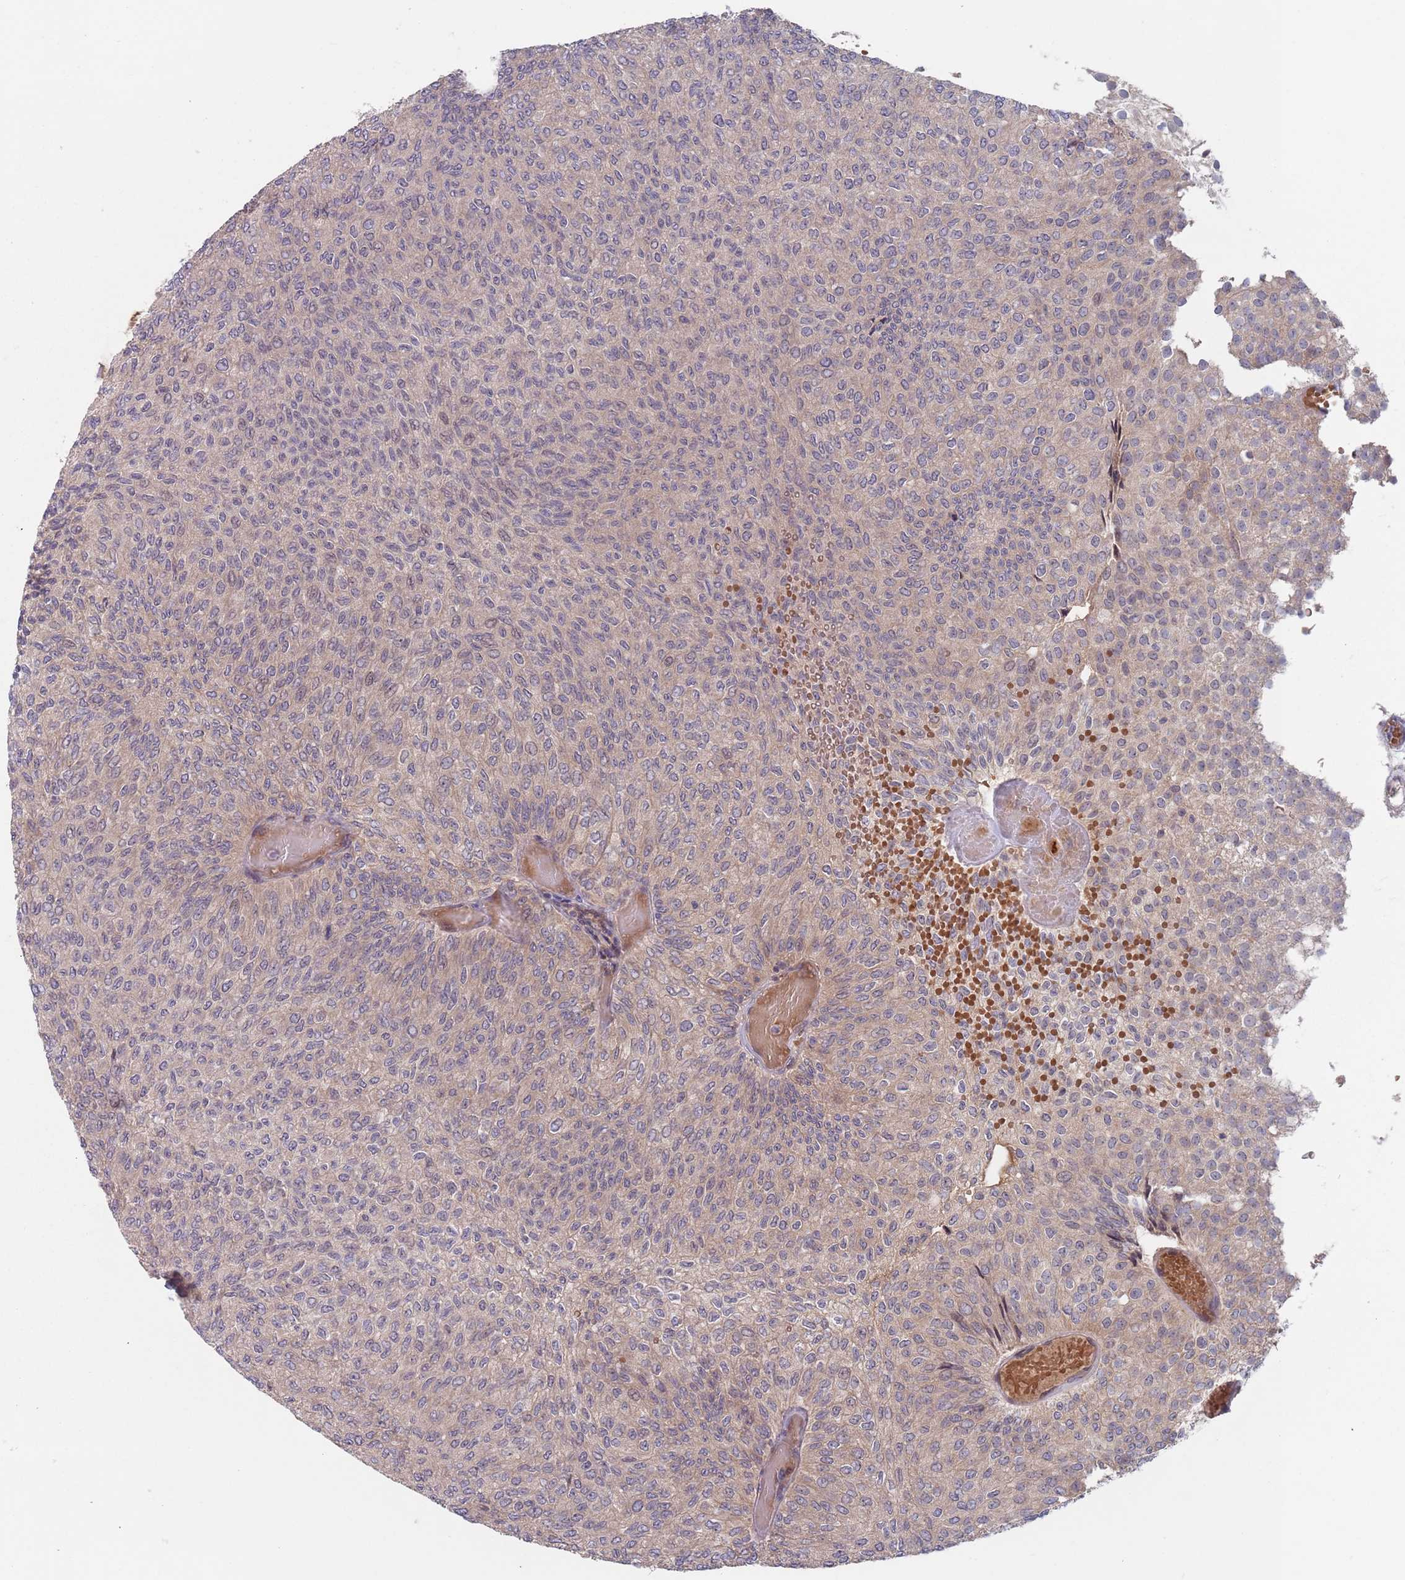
{"staining": {"intensity": "weak", "quantity": ">75%", "location": "cytoplasmic/membranous"}, "tissue": "urothelial cancer", "cell_type": "Tumor cells", "image_type": "cancer", "snomed": [{"axis": "morphology", "description": "Urothelial carcinoma, Low grade"}, {"axis": "topography", "description": "Urinary bladder"}], "caption": "Immunohistochemical staining of human urothelial carcinoma (low-grade) exhibits weak cytoplasmic/membranous protein staining in about >75% of tumor cells. The staining was performed using DAB to visualize the protein expression in brown, while the nuclei were stained in blue with hematoxylin (Magnification: 20x).", "gene": "ZNF140", "patient": {"sex": "male", "age": 78}}